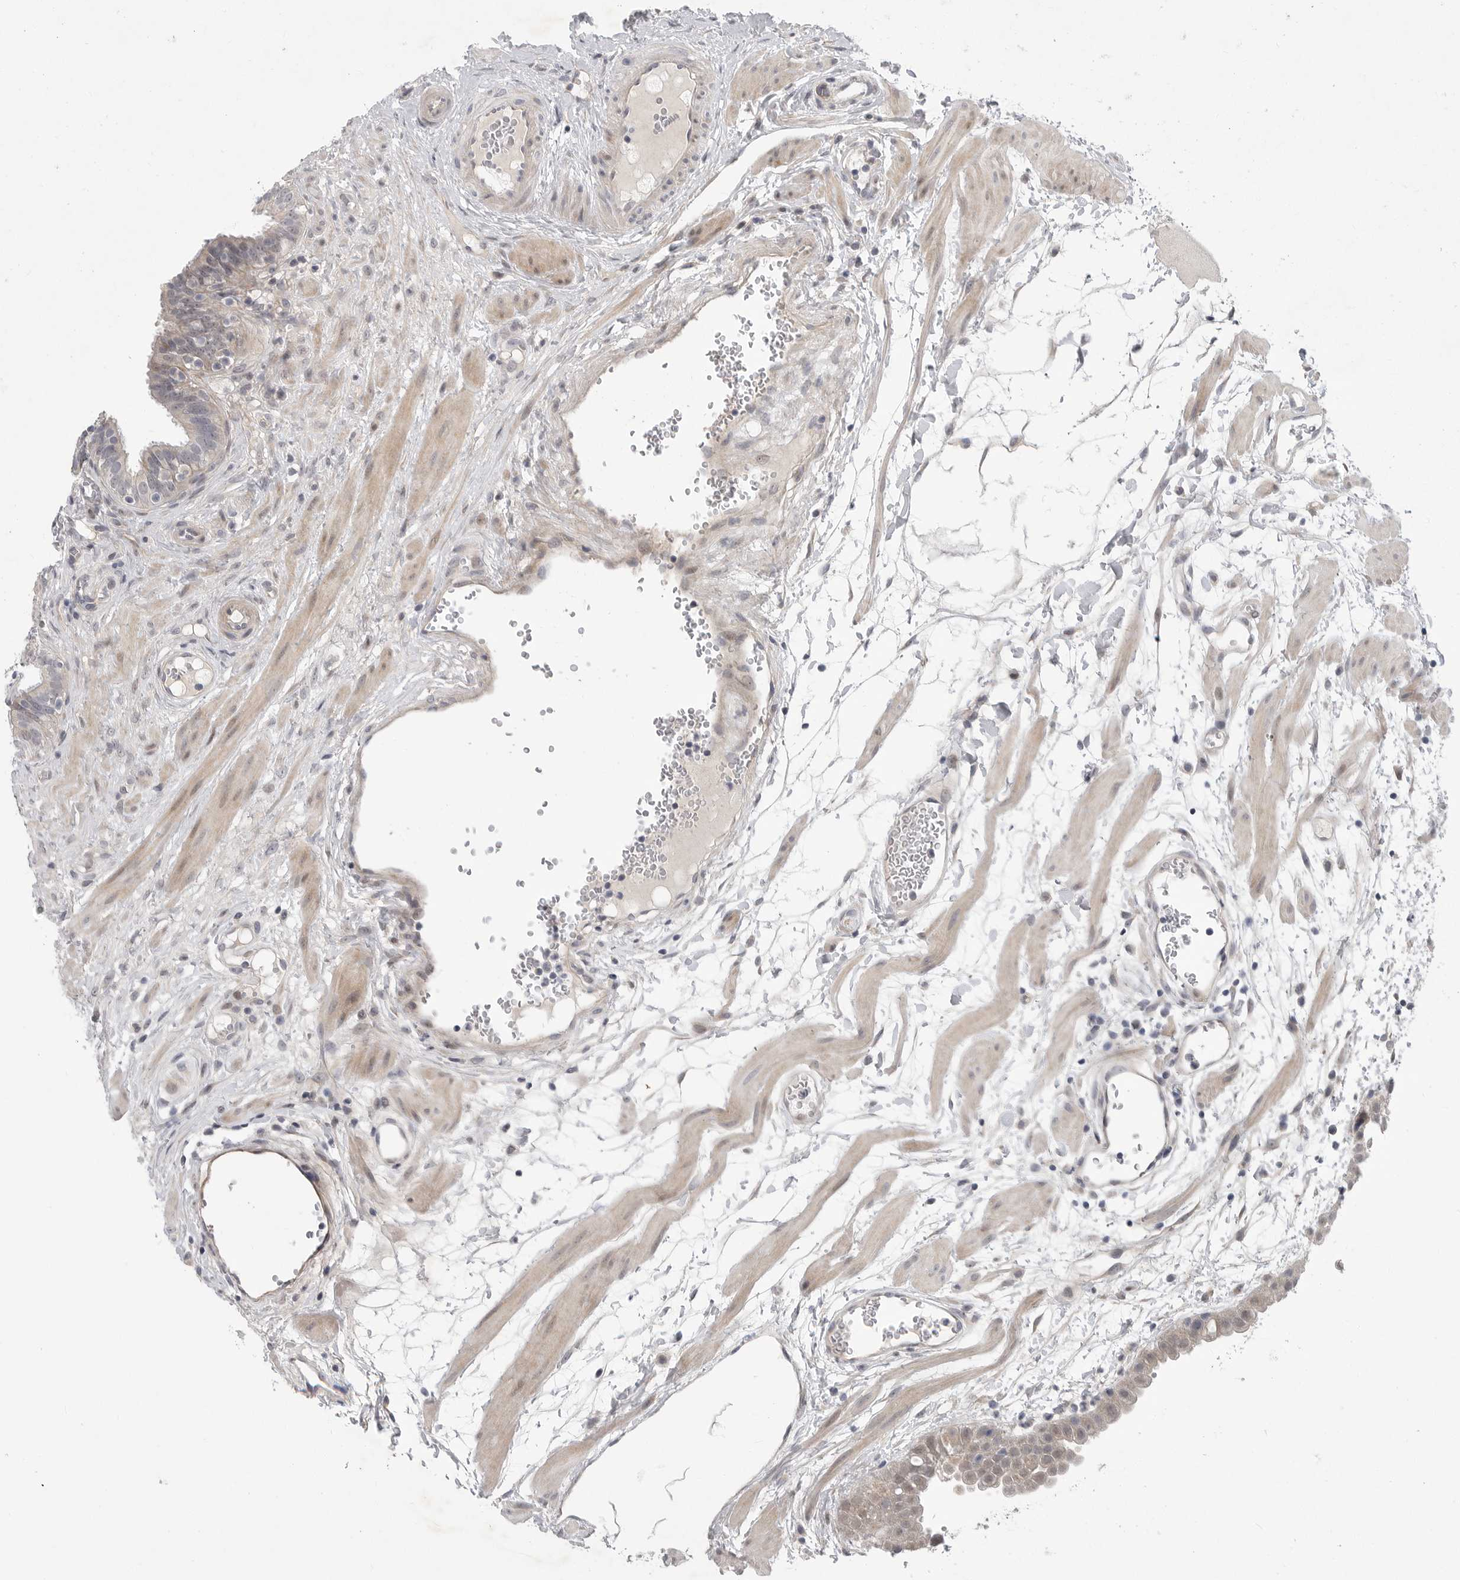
{"staining": {"intensity": "negative", "quantity": "none", "location": "none"}, "tissue": "fallopian tube", "cell_type": "Glandular cells", "image_type": "normal", "snomed": [{"axis": "morphology", "description": "Normal tissue, NOS"}, {"axis": "topography", "description": "Fallopian tube"}, {"axis": "topography", "description": "Placenta"}], "caption": "Immunohistochemistry of normal fallopian tube reveals no positivity in glandular cells.", "gene": "FBXO43", "patient": {"sex": "female", "age": 32}}